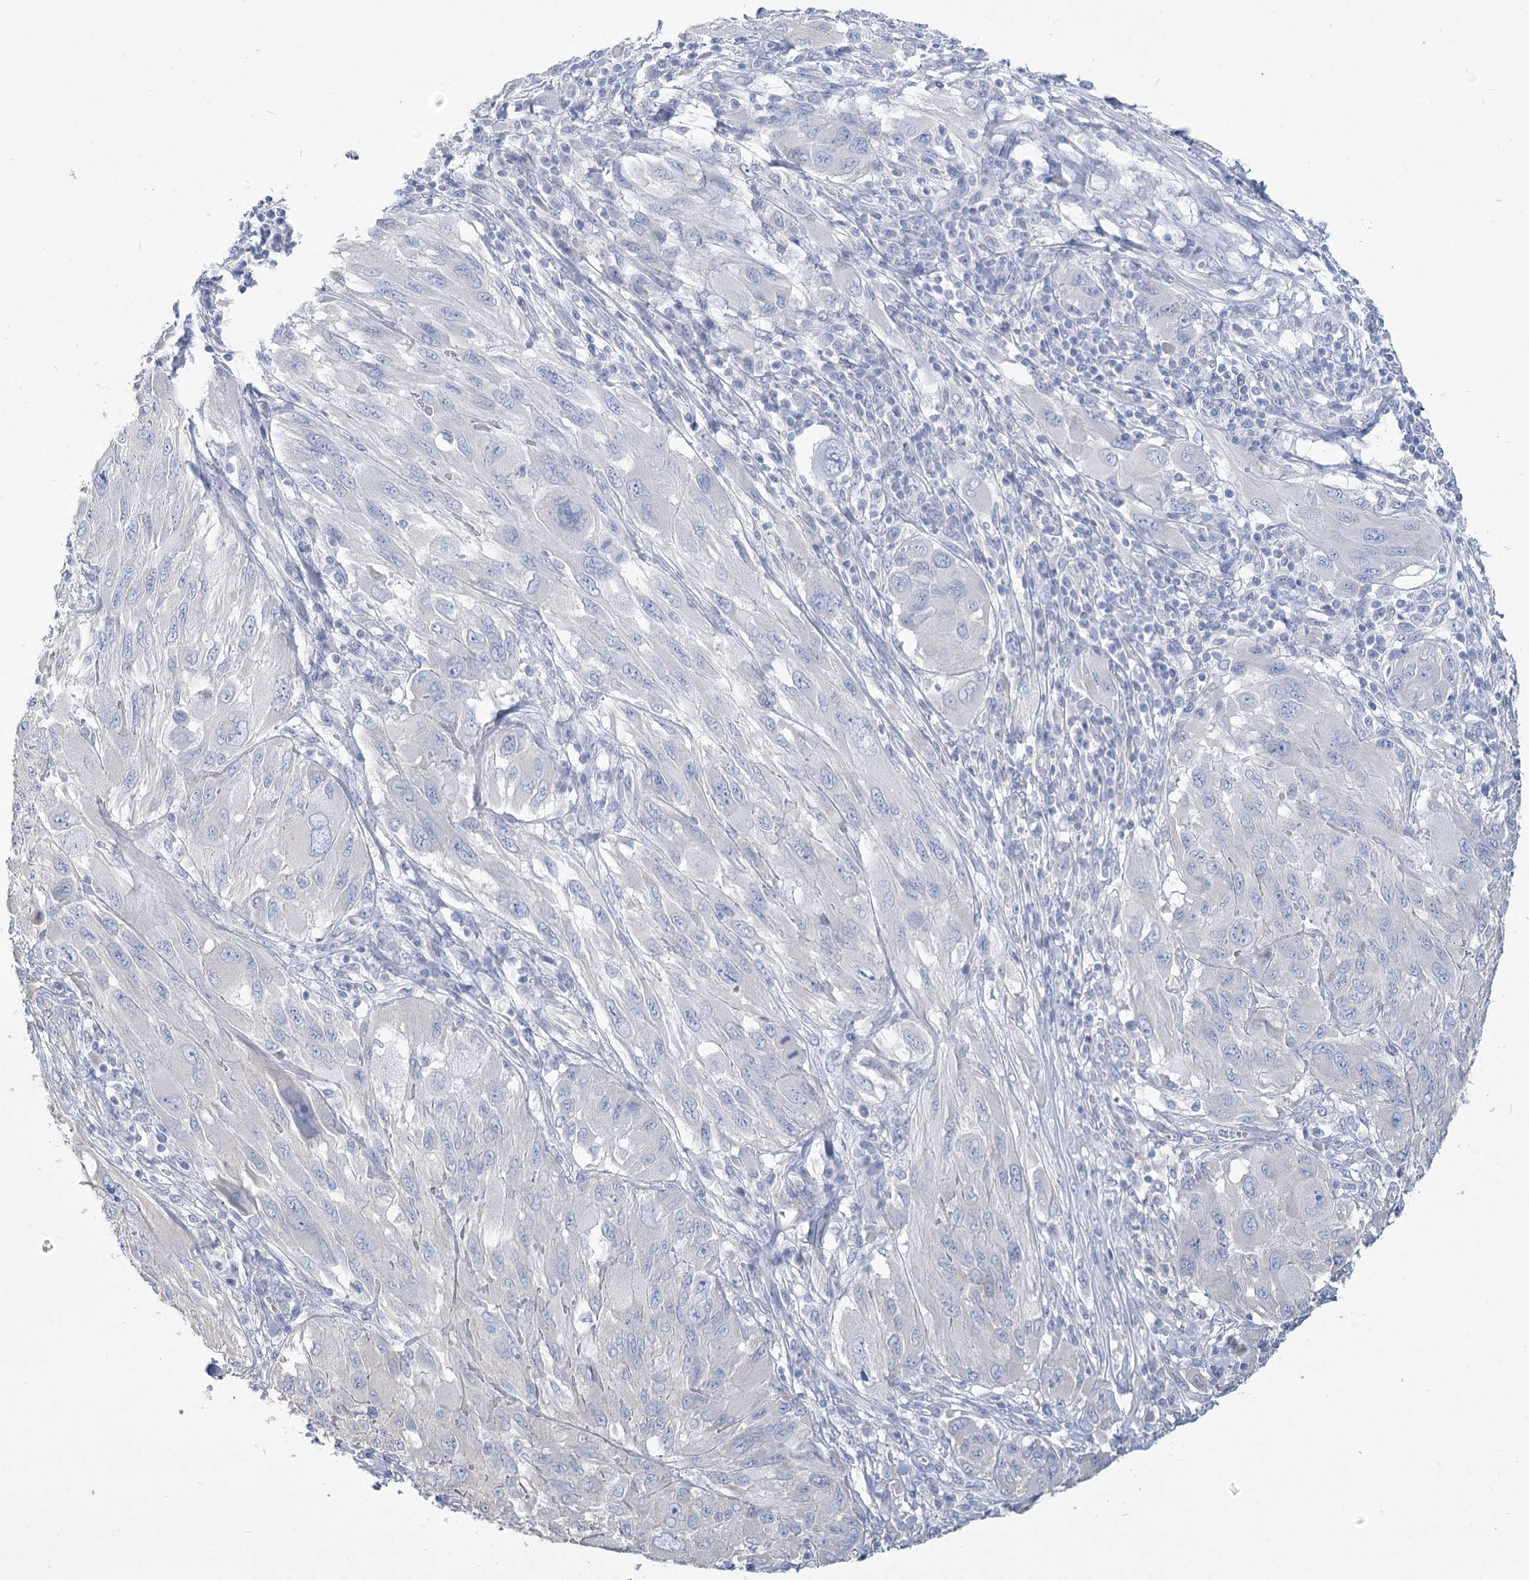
{"staining": {"intensity": "negative", "quantity": "none", "location": "none"}, "tissue": "melanoma", "cell_type": "Tumor cells", "image_type": "cancer", "snomed": [{"axis": "morphology", "description": "Malignant melanoma, NOS"}, {"axis": "topography", "description": "Skin"}], "caption": "The photomicrograph displays no significant positivity in tumor cells of malignant melanoma. The staining is performed using DAB brown chromogen with nuclei counter-stained in using hematoxylin.", "gene": "SLC9A3", "patient": {"sex": "female", "age": 91}}